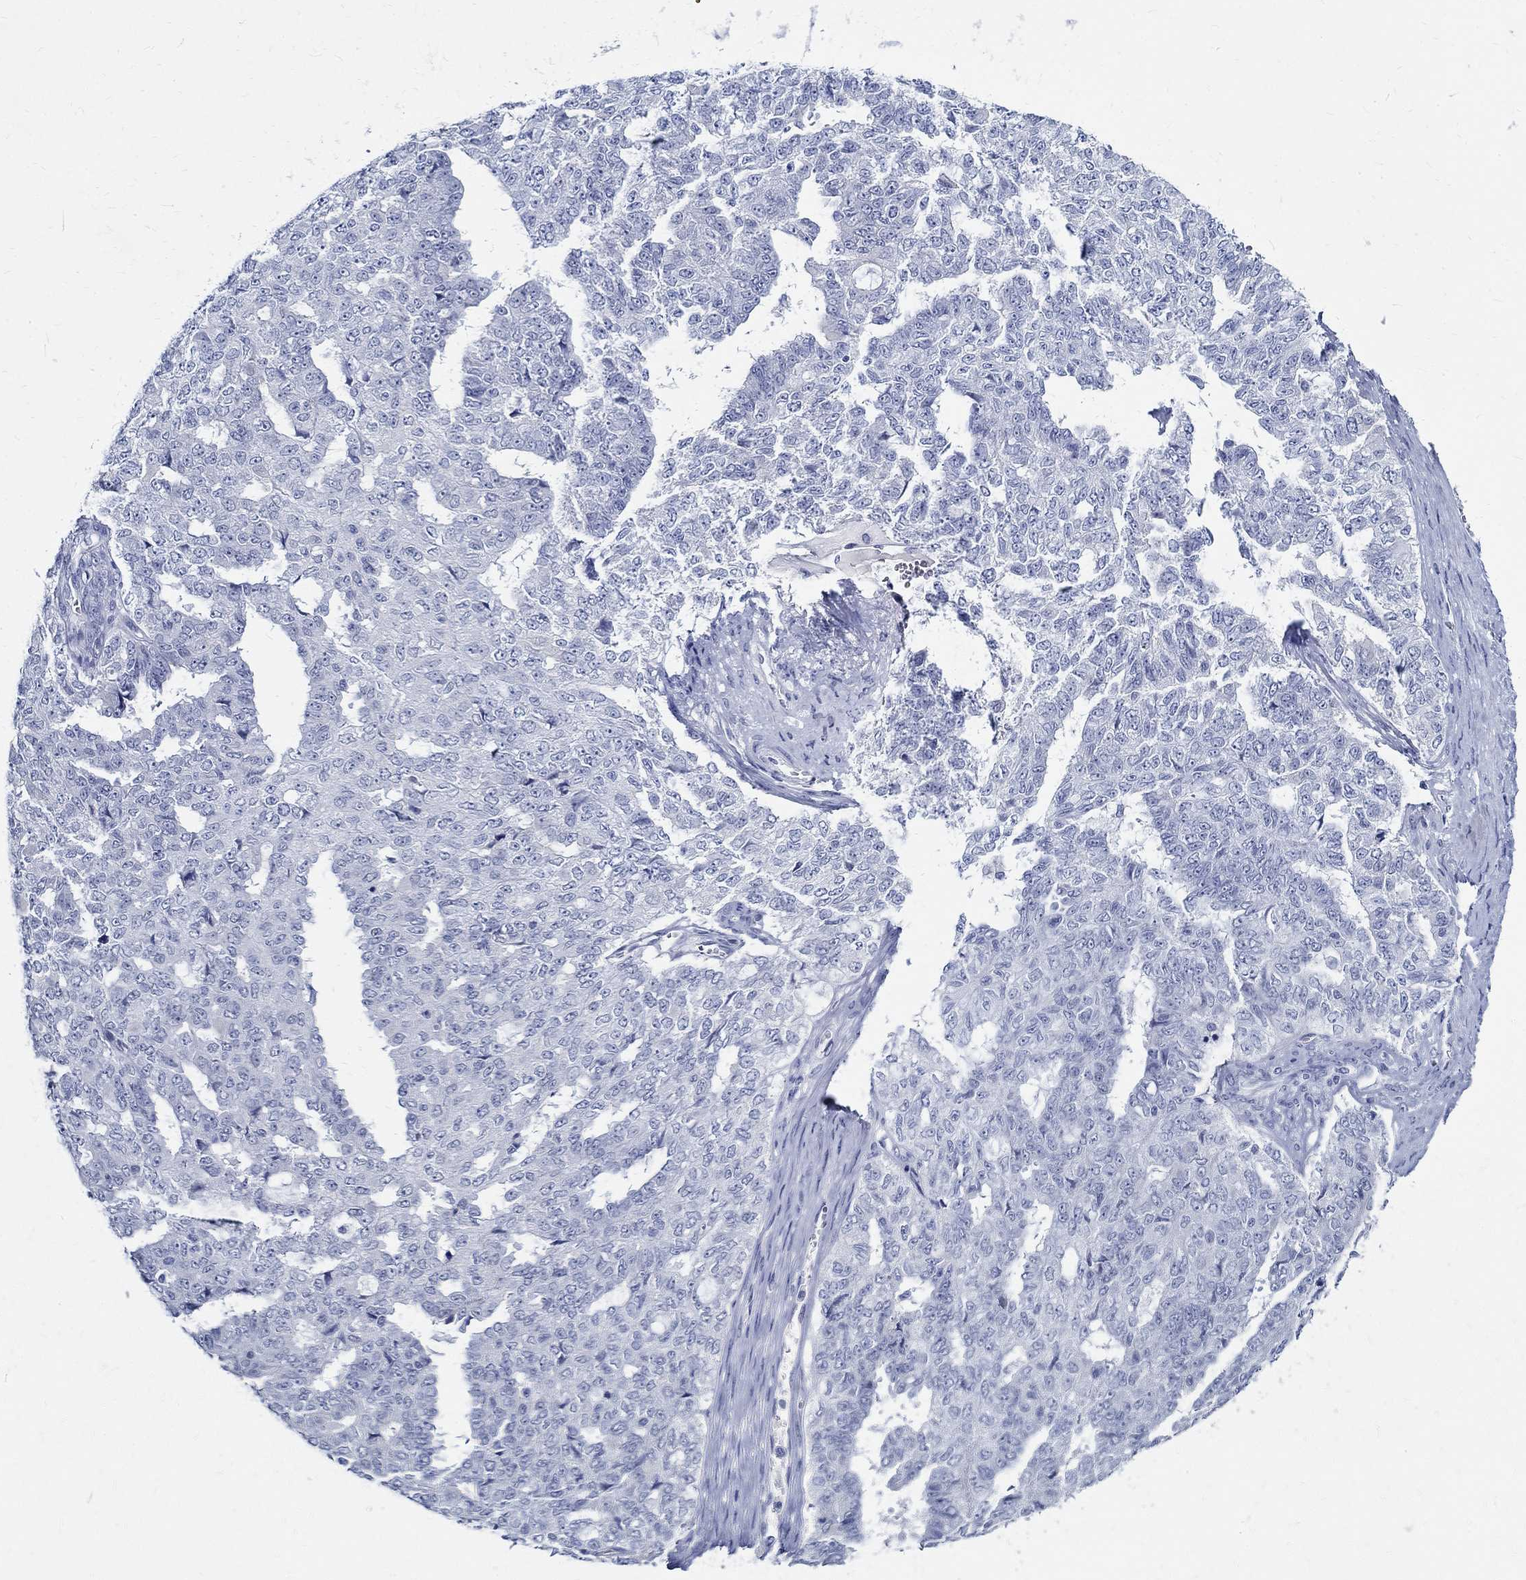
{"staining": {"intensity": "negative", "quantity": "none", "location": "none"}, "tissue": "ovarian cancer", "cell_type": "Tumor cells", "image_type": "cancer", "snomed": [{"axis": "morphology", "description": "Cystadenocarcinoma, serous, NOS"}, {"axis": "topography", "description": "Ovary"}], "caption": "Immunohistochemical staining of human ovarian cancer (serous cystadenocarcinoma) exhibits no significant staining in tumor cells.", "gene": "BSPRY", "patient": {"sex": "female", "age": 71}}